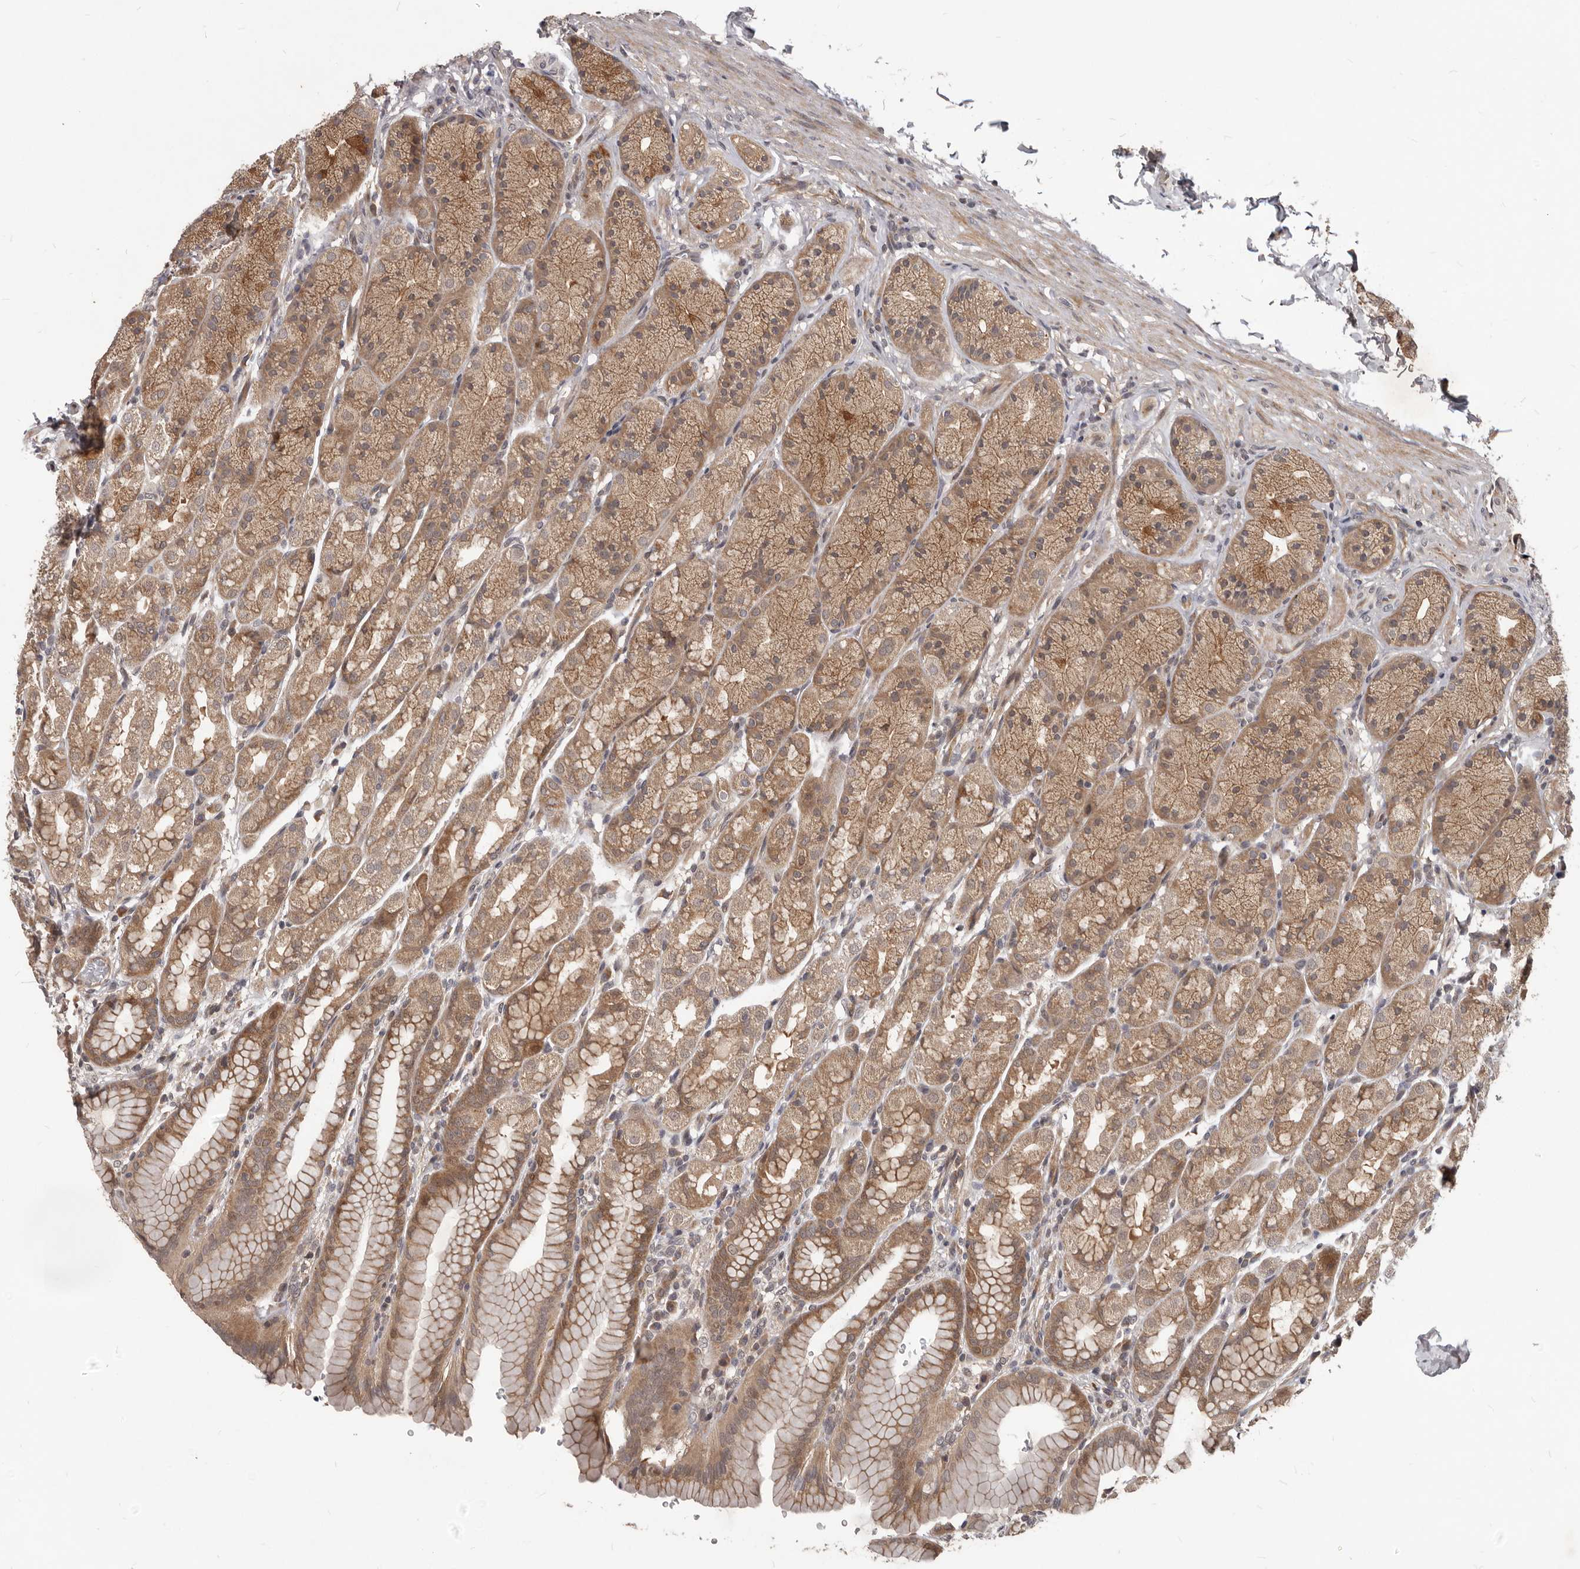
{"staining": {"intensity": "moderate", "quantity": ">75%", "location": "cytoplasmic/membranous"}, "tissue": "stomach", "cell_type": "Glandular cells", "image_type": "normal", "snomed": [{"axis": "morphology", "description": "Normal tissue, NOS"}, {"axis": "topography", "description": "Stomach"}], "caption": "Immunohistochemistry photomicrograph of unremarkable stomach stained for a protein (brown), which shows medium levels of moderate cytoplasmic/membranous staining in approximately >75% of glandular cells.", "gene": "GABPB2", "patient": {"sex": "male", "age": 42}}